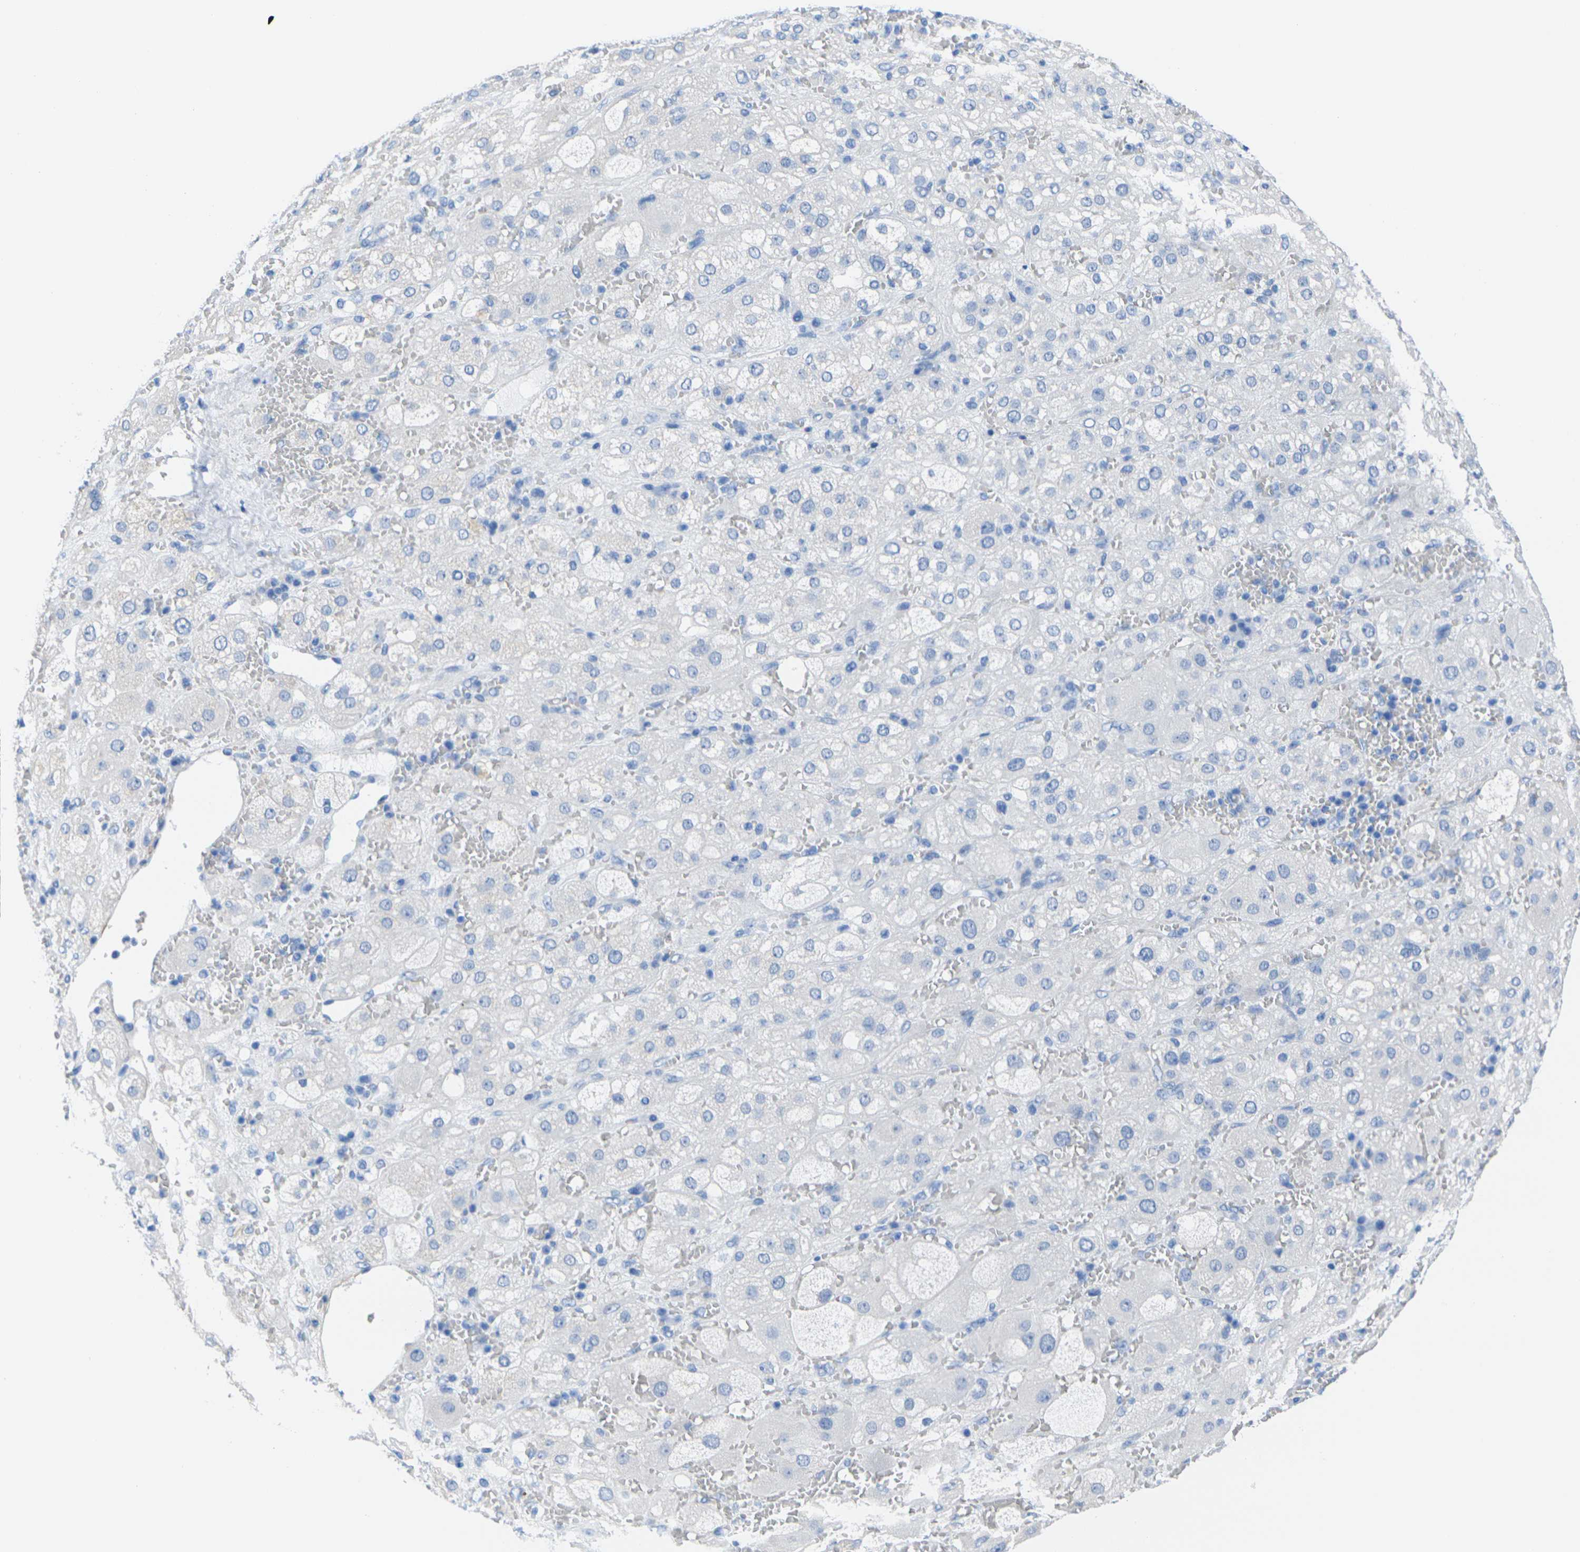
{"staining": {"intensity": "negative", "quantity": "none", "location": "none"}, "tissue": "adrenal gland", "cell_type": "Glandular cells", "image_type": "normal", "snomed": [{"axis": "morphology", "description": "Normal tissue, NOS"}, {"axis": "topography", "description": "Adrenal gland"}], "caption": "Immunohistochemistry image of normal adrenal gland: human adrenal gland stained with DAB displays no significant protein positivity in glandular cells.", "gene": "CNN1", "patient": {"sex": "female", "age": 47}}